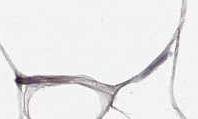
{"staining": {"intensity": "strong", "quantity": ">75%", "location": "nuclear"}, "tissue": "breast", "cell_type": "Adipocytes", "image_type": "normal", "snomed": [{"axis": "morphology", "description": "Normal tissue, NOS"}, {"axis": "topography", "description": "Breast"}], "caption": "The photomicrograph reveals immunohistochemical staining of normal breast. There is strong nuclear expression is appreciated in approximately >75% of adipocytes. (DAB (3,3'-diaminobenzidine) IHC with brightfield microscopy, high magnification).", "gene": "PARP1", "patient": {"sex": "female", "age": 32}}